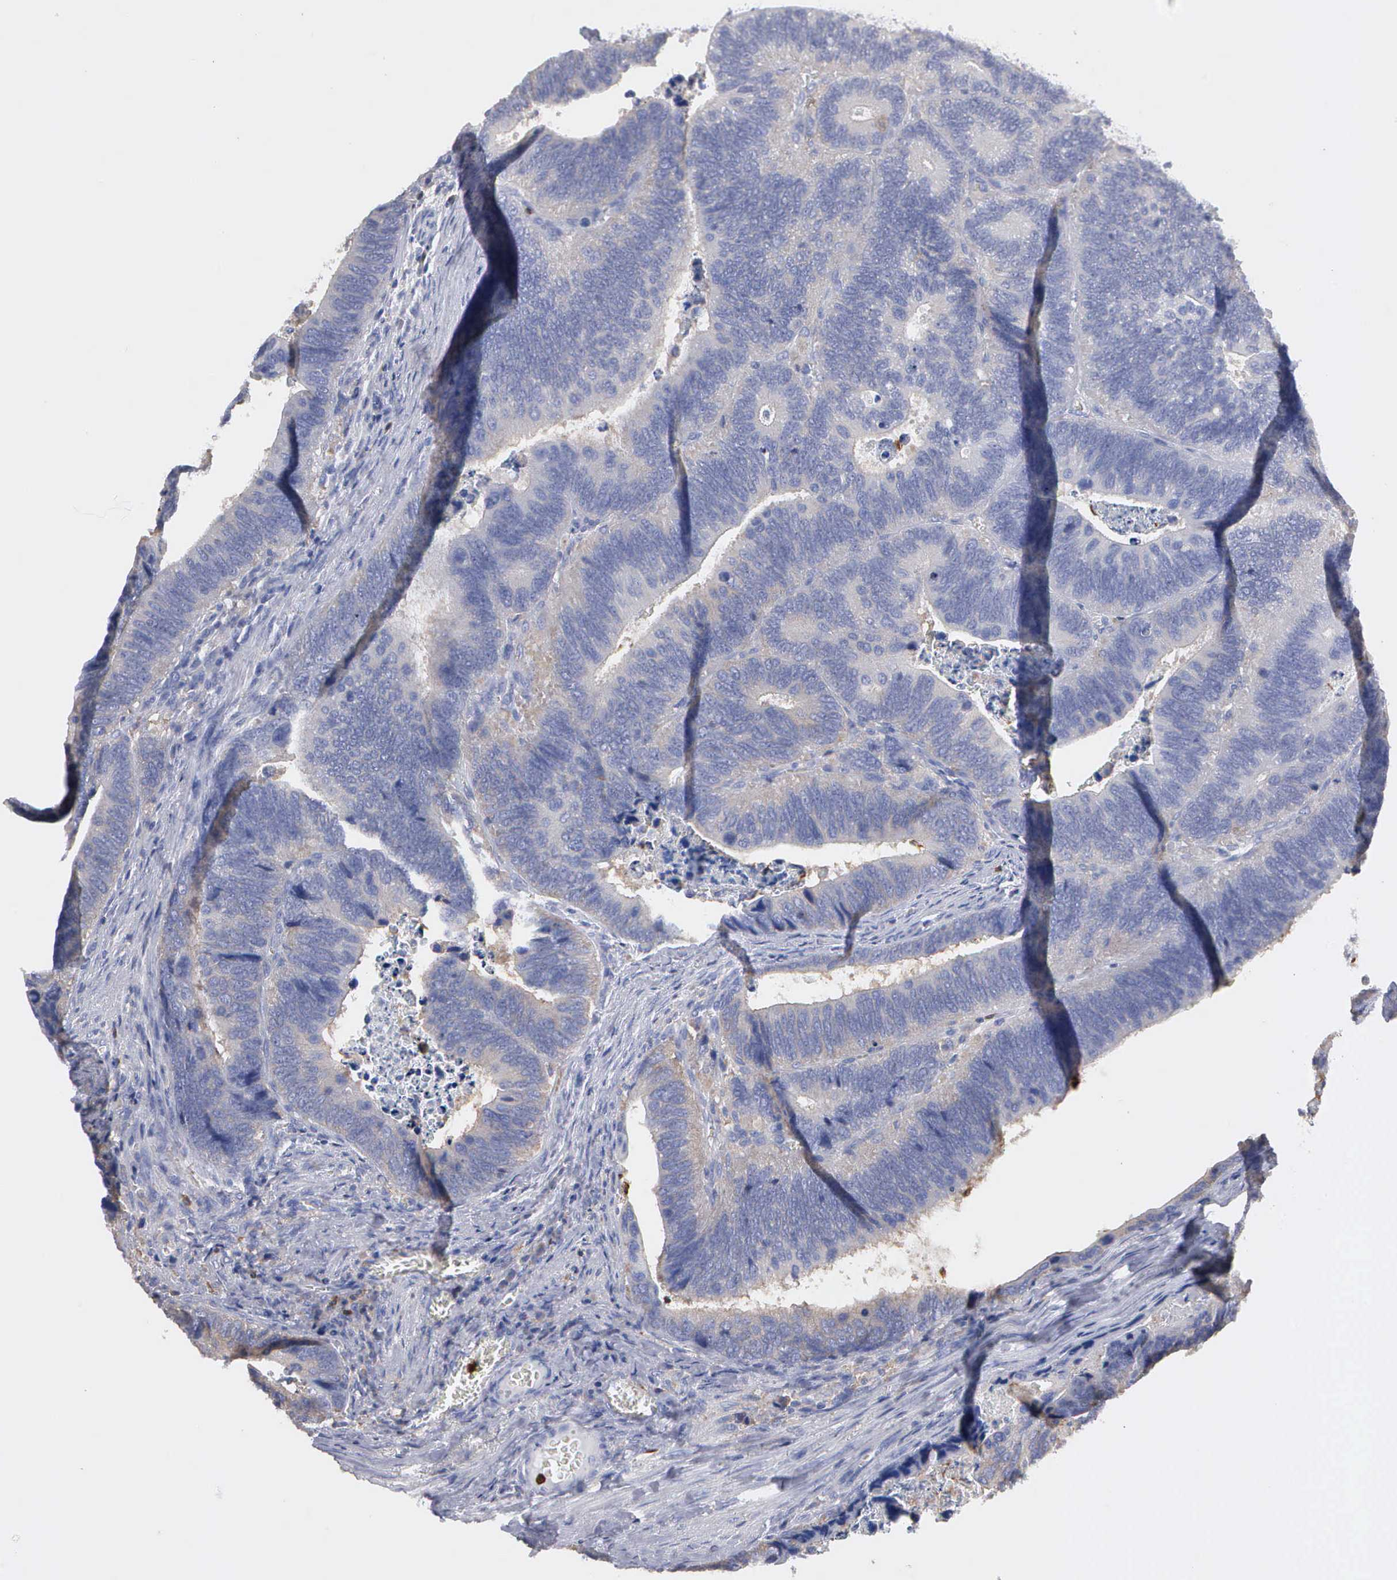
{"staining": {"intensity": "weak", "quantity": "<25%", "location": "cytoplasmic/membranous"}, "tissue": "colorectal cancer", "cell_type": "Tumor cells", "image_type": "cancer", "snomed": [{"axis": "morphology", "description": "Adenocarcinoma, NOS"}, {"axis": "topography", "description": "Colon"}], "caption": "Immunohistochemistry of colorectal adenocarcinoma displays no staining in tumor cells.", "gene": "G6PD", "patient": {"sex": "male", "age": 72}}